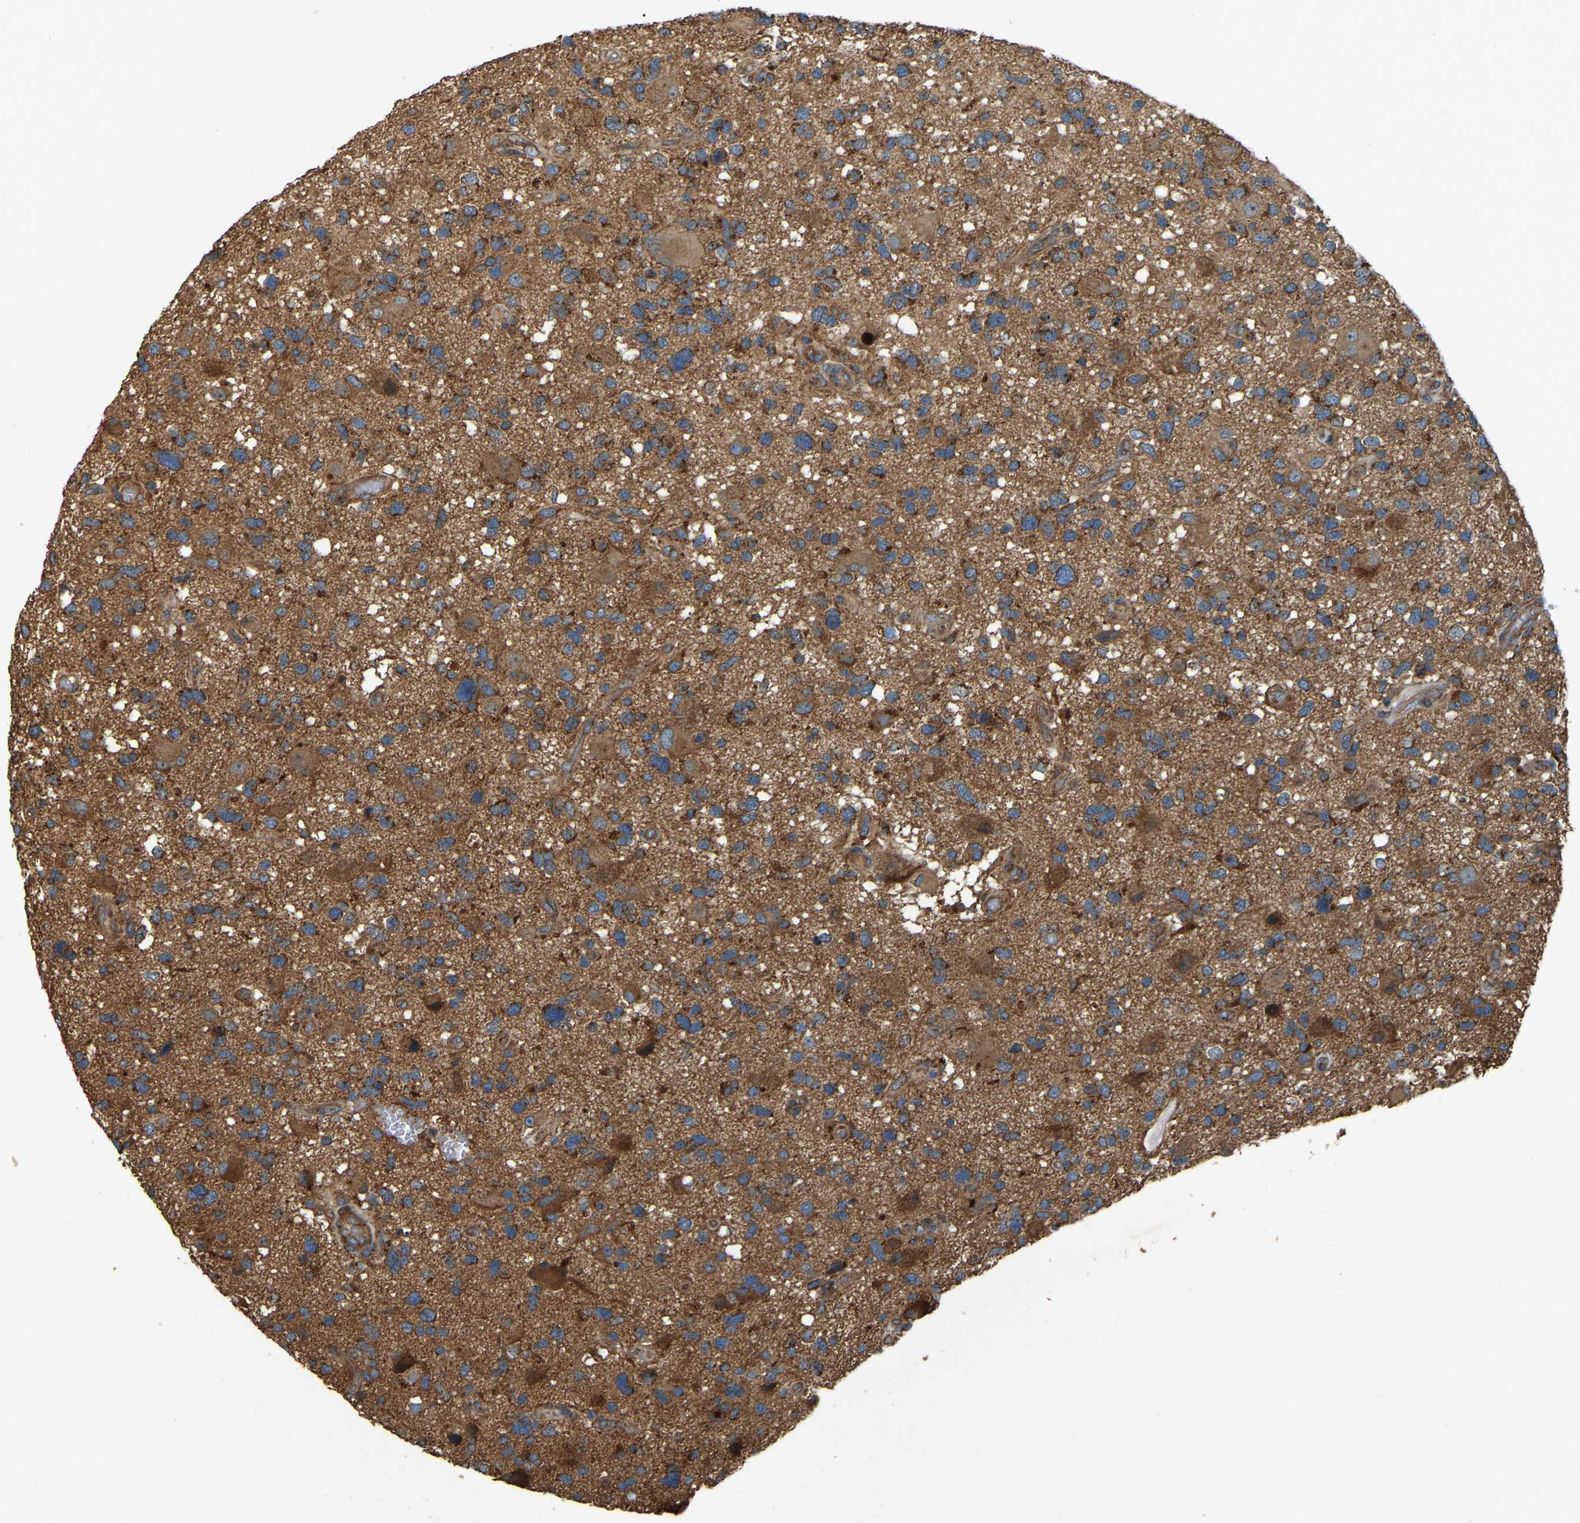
{"staining": {"intensity": "moderate", "quantity": ">75%", "location": "cytoplasmic/membranous"}, "tissue": "glioma", "cell_type": "Tumor cells", "image_type": "cancer", "snomed": [{"axis": "morphology", "description": "Glioma, malignant, High grade"}, {"axis": "topography", "description": "Brain"}], "caption": "This micrograph reveals immunohistochemistry (IHC) staining of human glioma, with medium moderate cytoplasmic/membranous positivity in approximately >75% of tumor cells.", "gene": "SAMD9L", "patient": {"sex": "male", "age": 33}}